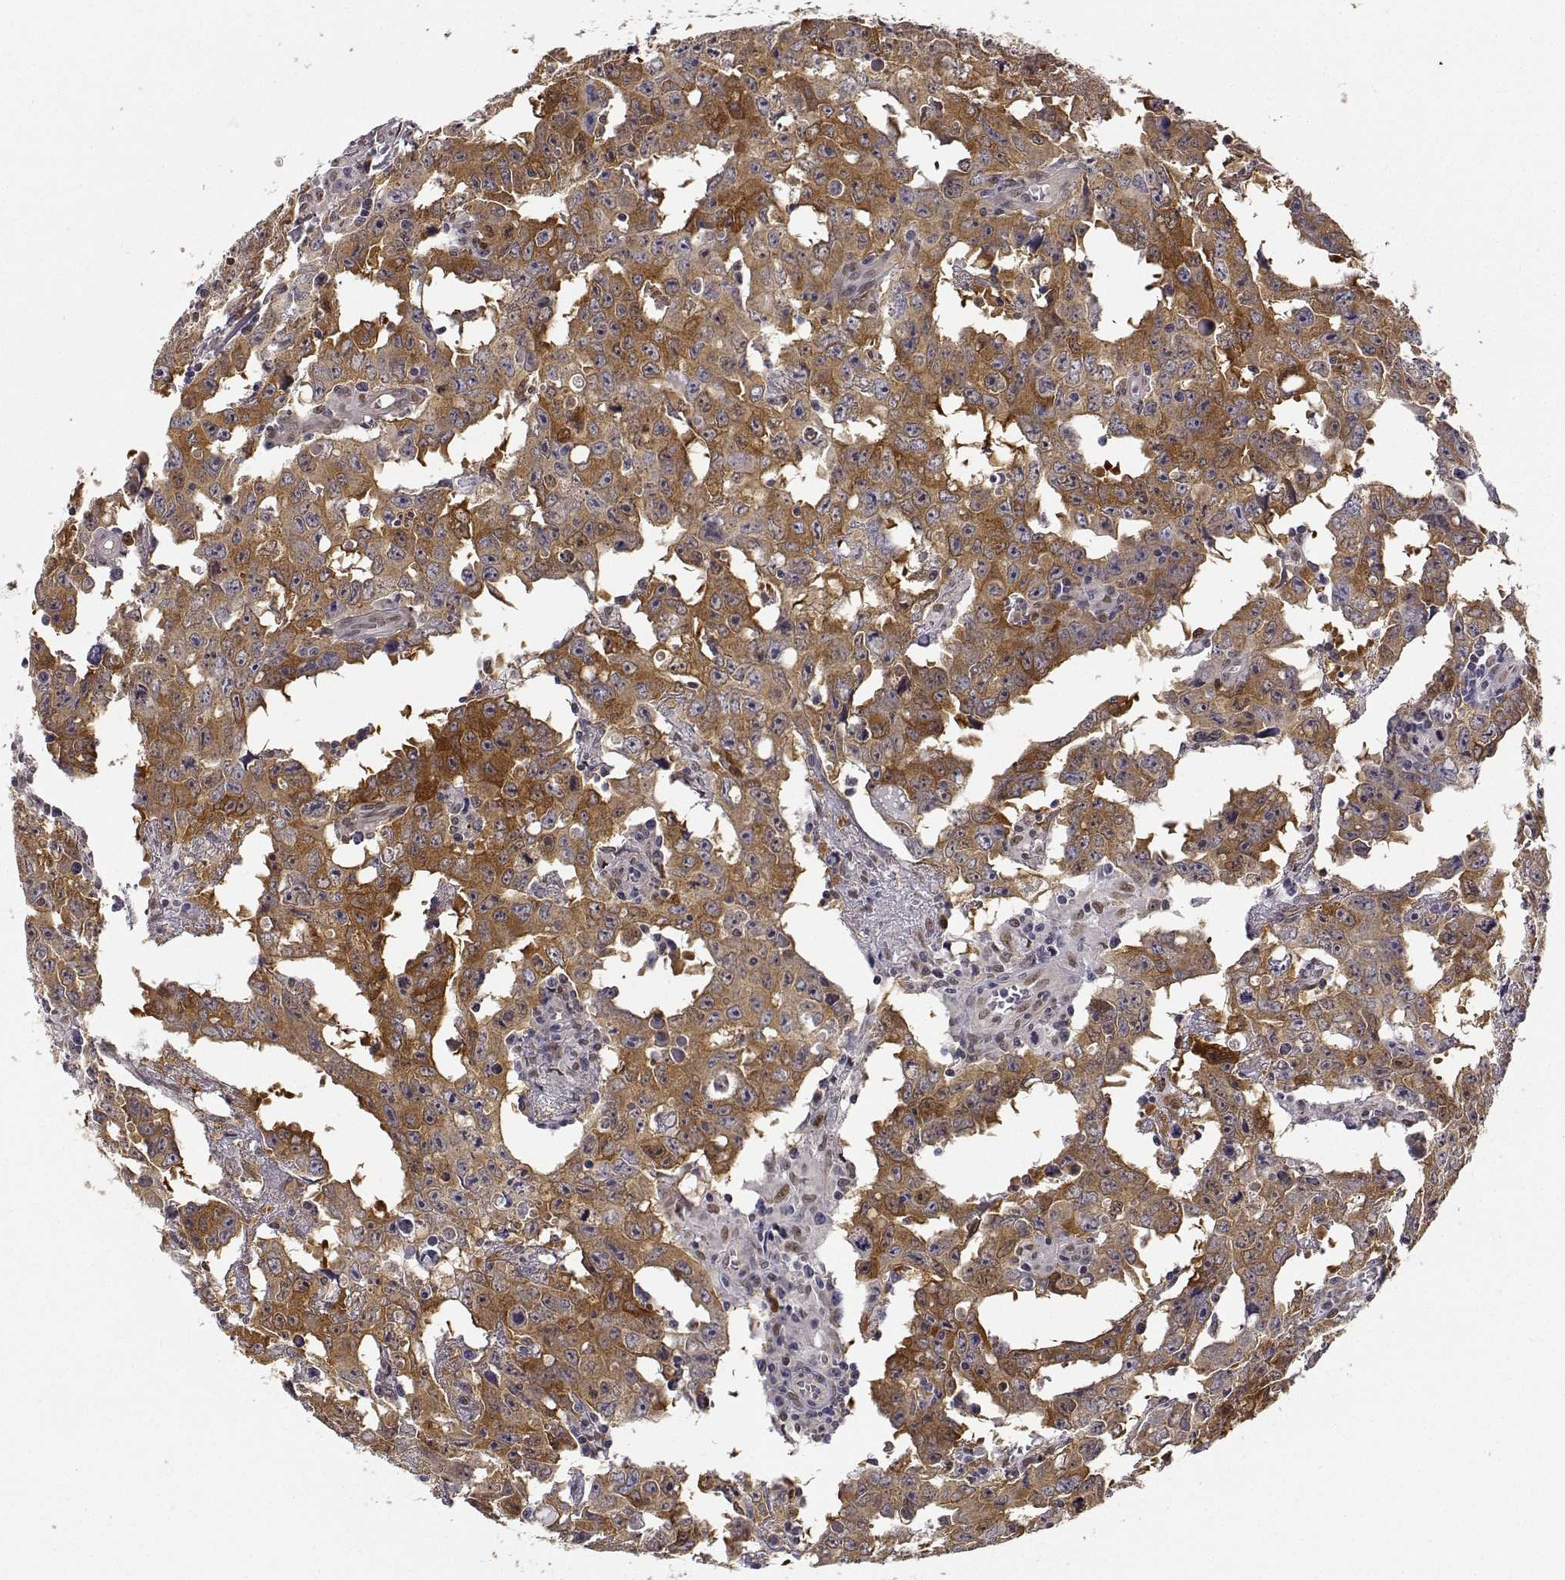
{"staining": {"intensity": "moderate", "quantity": ">75%", "location": "cytoplasmic/membranous"}, "tissue": "testis cancer", "cell_type": "Tumor cells", "image_type": "cancer", "snomed": [{"axis": "morphology", "description": "Carcinoma, Embryonal, NOS"}, {"axis": "topography", "description": "Testis"}], "caption": "Protein staining exhibits moderate cytoplasmic/membranous positivity in about >75% of tumor cells in testis embryonal carcinoma.", "gene": "PHGDH", "patient": {"sex": "male", "age": 22}}